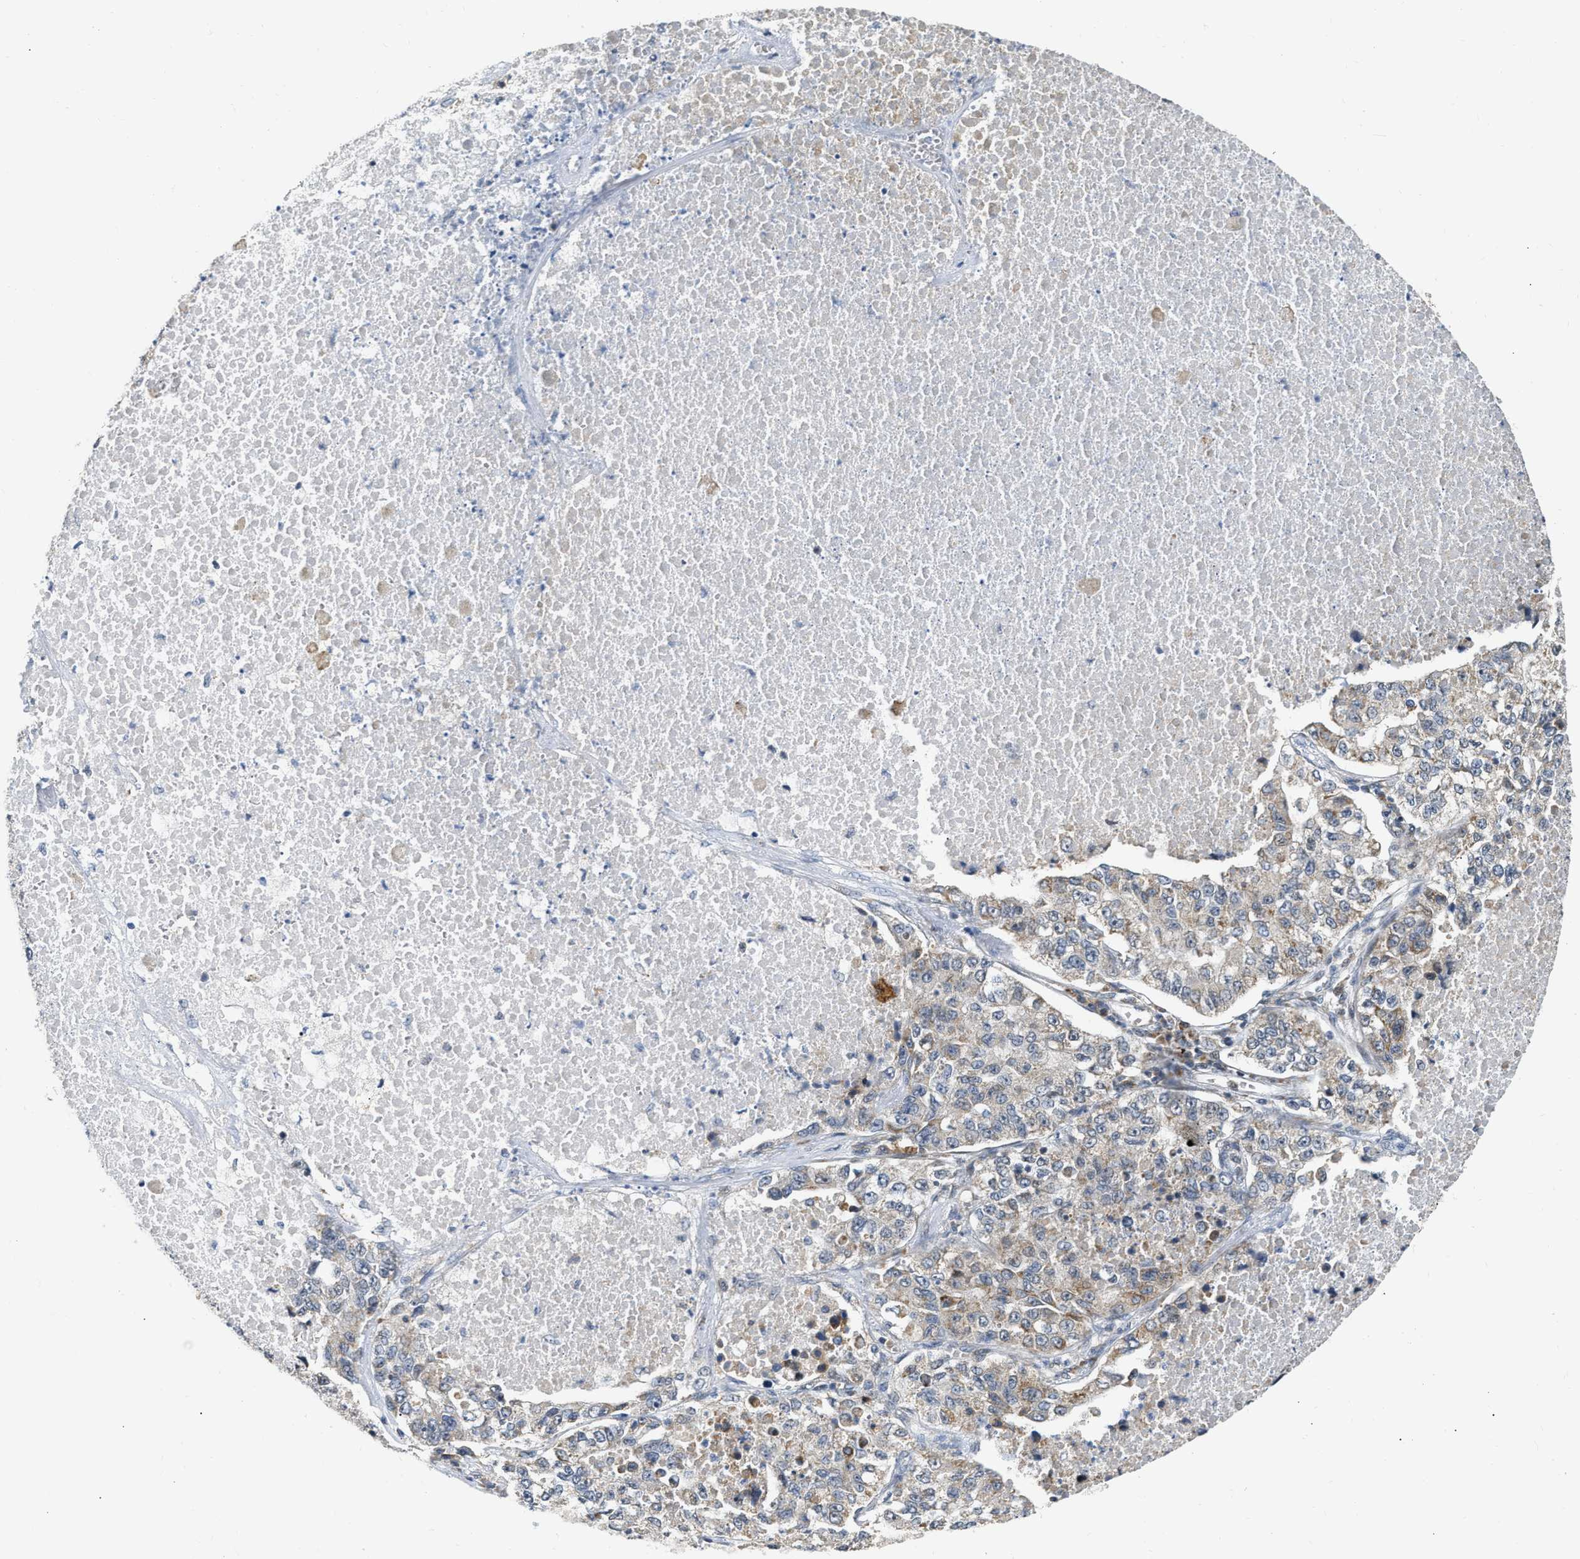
{"staining": {"intensity": "moderate", "quantity": "25%-75%", "location": "cytoplasmic/membranous"}, "tissue": "lung cancer", "cell_type": "Tumor cells", "image_type": "cancer", "snomed": [{"axis": "morphology", "description": "Adenocarcinoma, NOS"}, {"axis": "topography", "description": "Lung"}], "caption": "The immunohistochemical stain highlights moderate cytoplasmic/membranous positivity in tumor cells of lung cancer (adenocarcinoma) tissue.", "gene": "DEPTOR", "patient": {"sex": "male", "age": 49}}